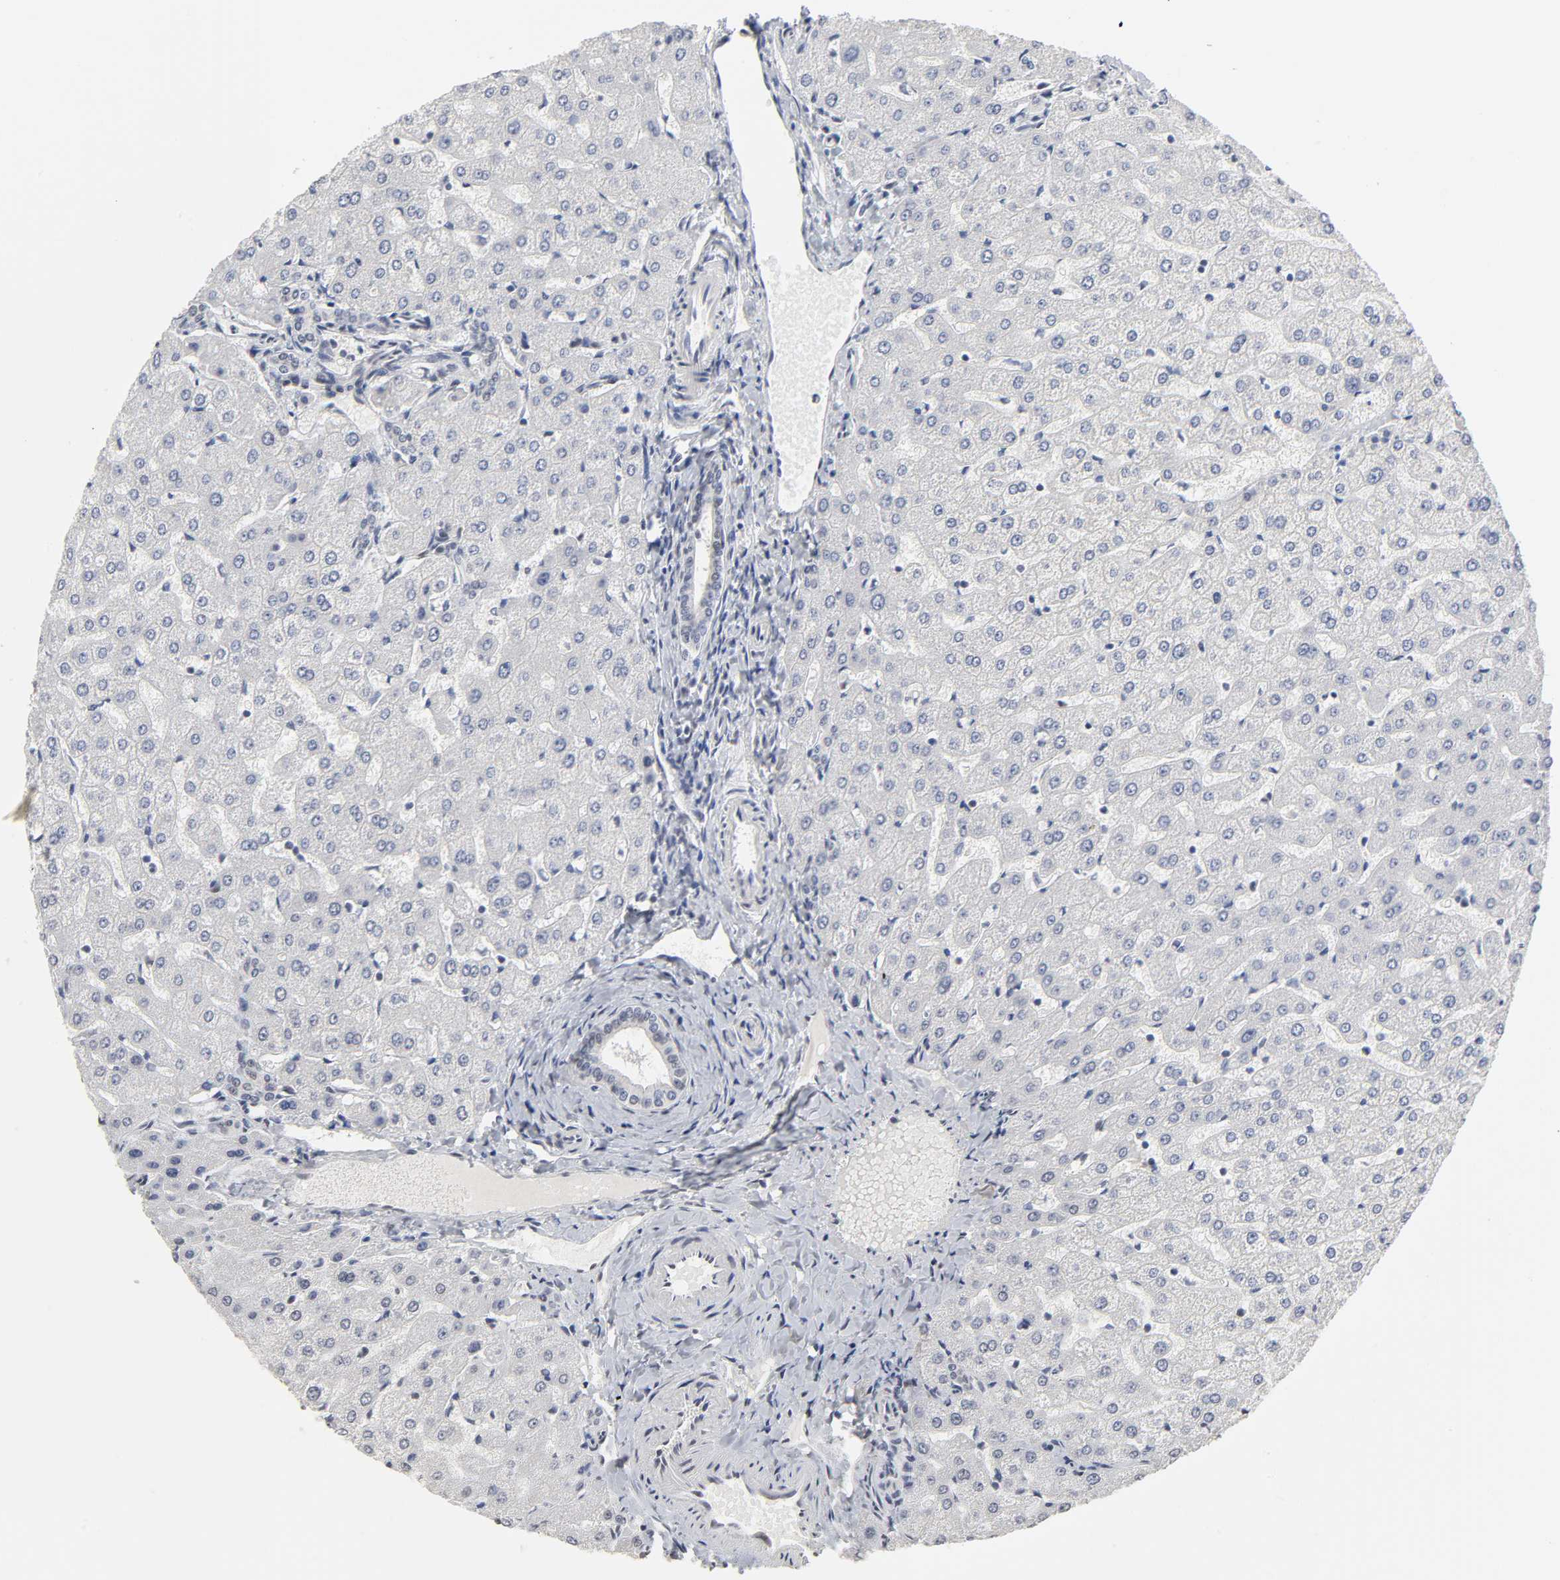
{"staining": {"intensity": "negative", "quantity": "none", "location": "none"}, "tissue": "liver", "cell_type": "Cholangiocytes", "image_type": "normal", "snomed": [{"axis": "morphology", "description": "Normal tissue, NOS"}, {"axis": "morphology", "description": "Fibrosis, NOS"}, {"axis": "topography", "description": "Liver"}], "caption": "Immunohistochemical staining of unremarkable human liver demonstrates no significant staining in cholangiocytes.", "gene": "TRIM33", "patient": {"sex": "female", "age": 29}}